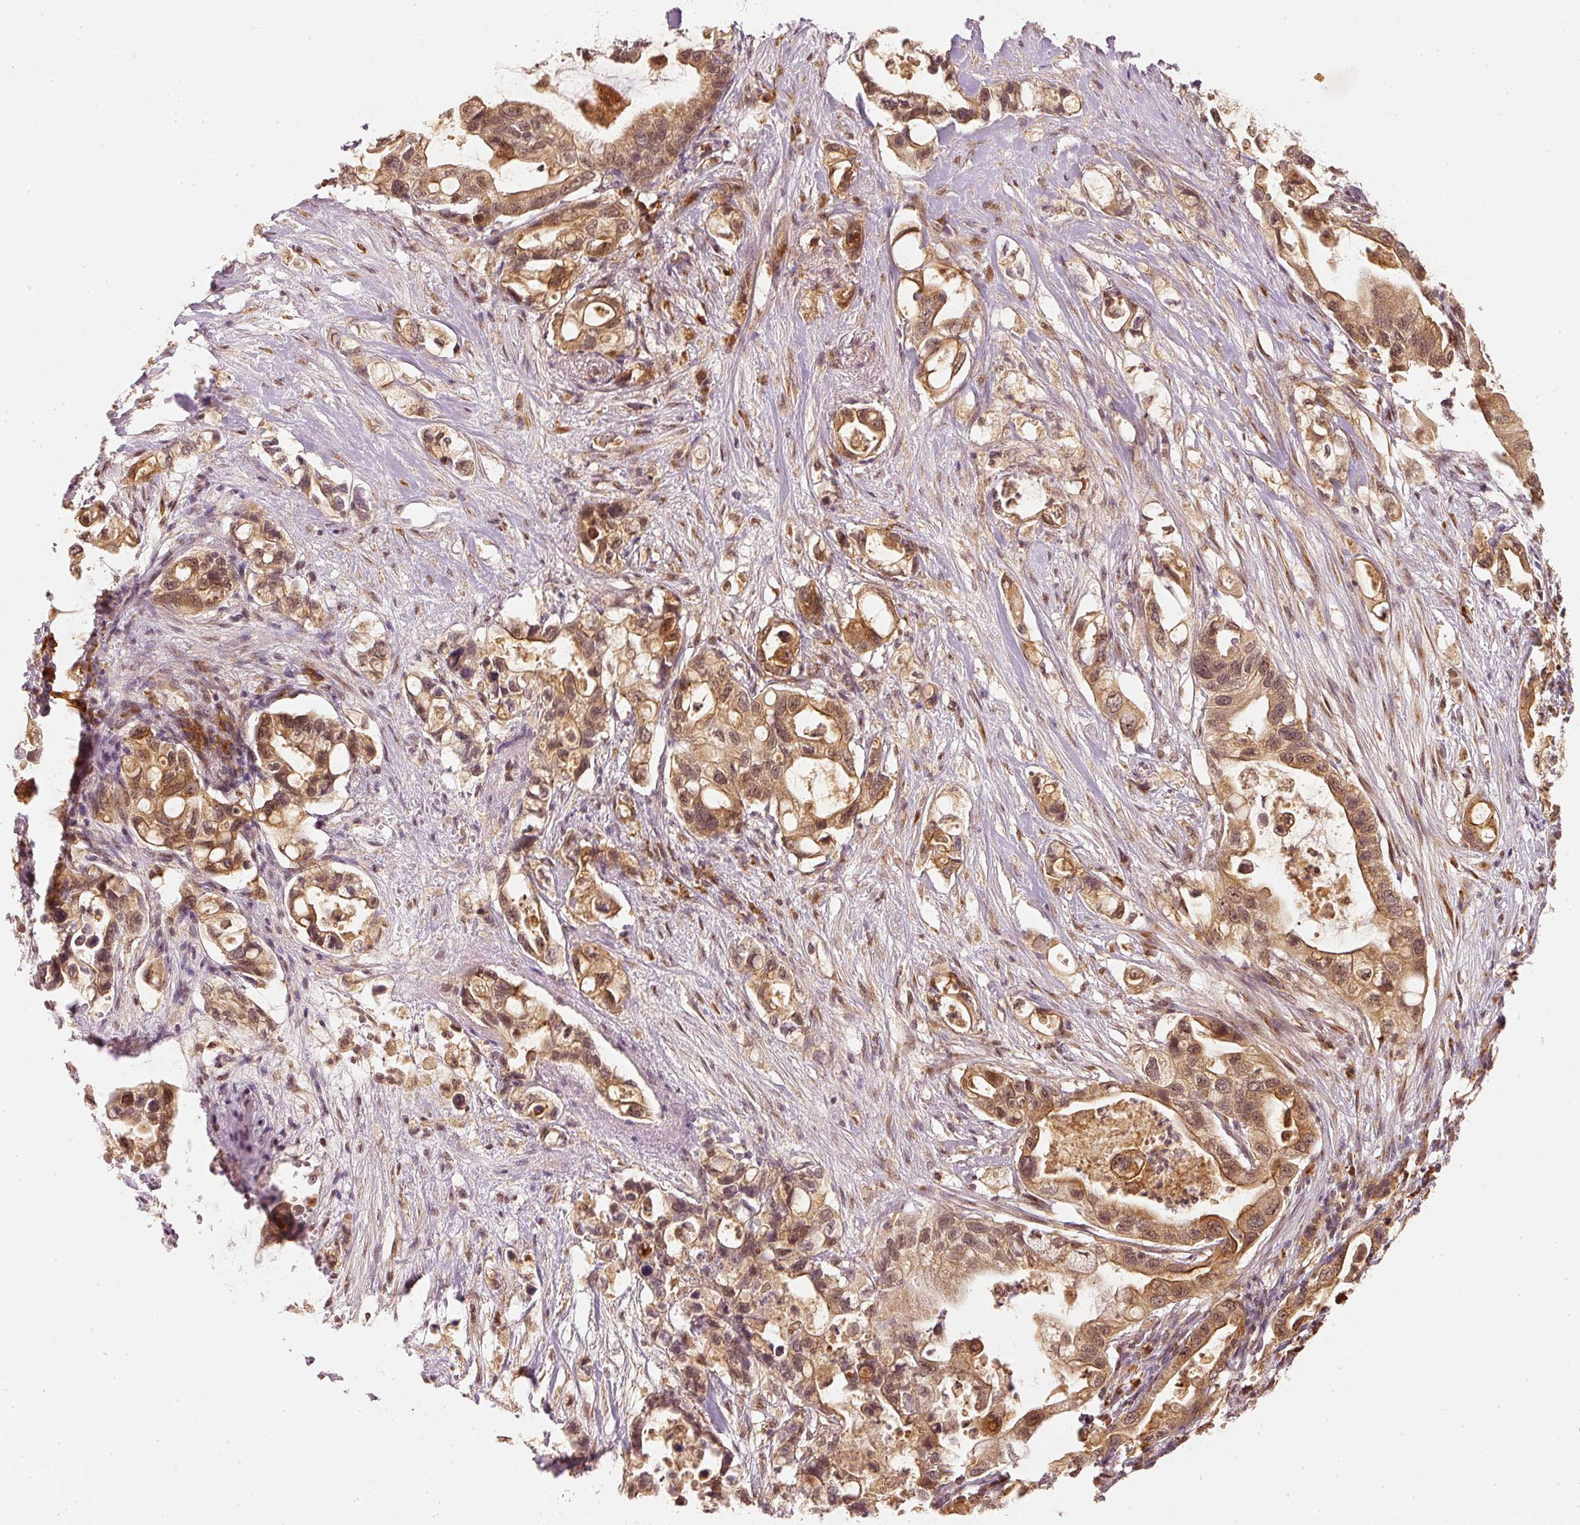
{"staining": {"intensity": "moderate", "quantity": ">75%", "location": "cytoplasmic/membranous"}, "tissue": "pancreatic cancer", "cell_type": "Tumor cells", "image_type": "cancer", "snomed": [{"axis": "morphology", "description": "Adenocarcinoma, NOS"}, {"axis": "topography", "description": "Pancreas"}], "caption": "Moderate cytoplasmic/membranous protein expression is identified in approximately >75% of tumor cells in pancreatic adenocarcinoma. The staining was performed using DAB to visualize the protein expression in brown, while the nuclei were stained in blue with hematoxylin (Magnification: 20x).", "gene": "EEF1A2", "patient": {"sex": "female", "age": 72}}